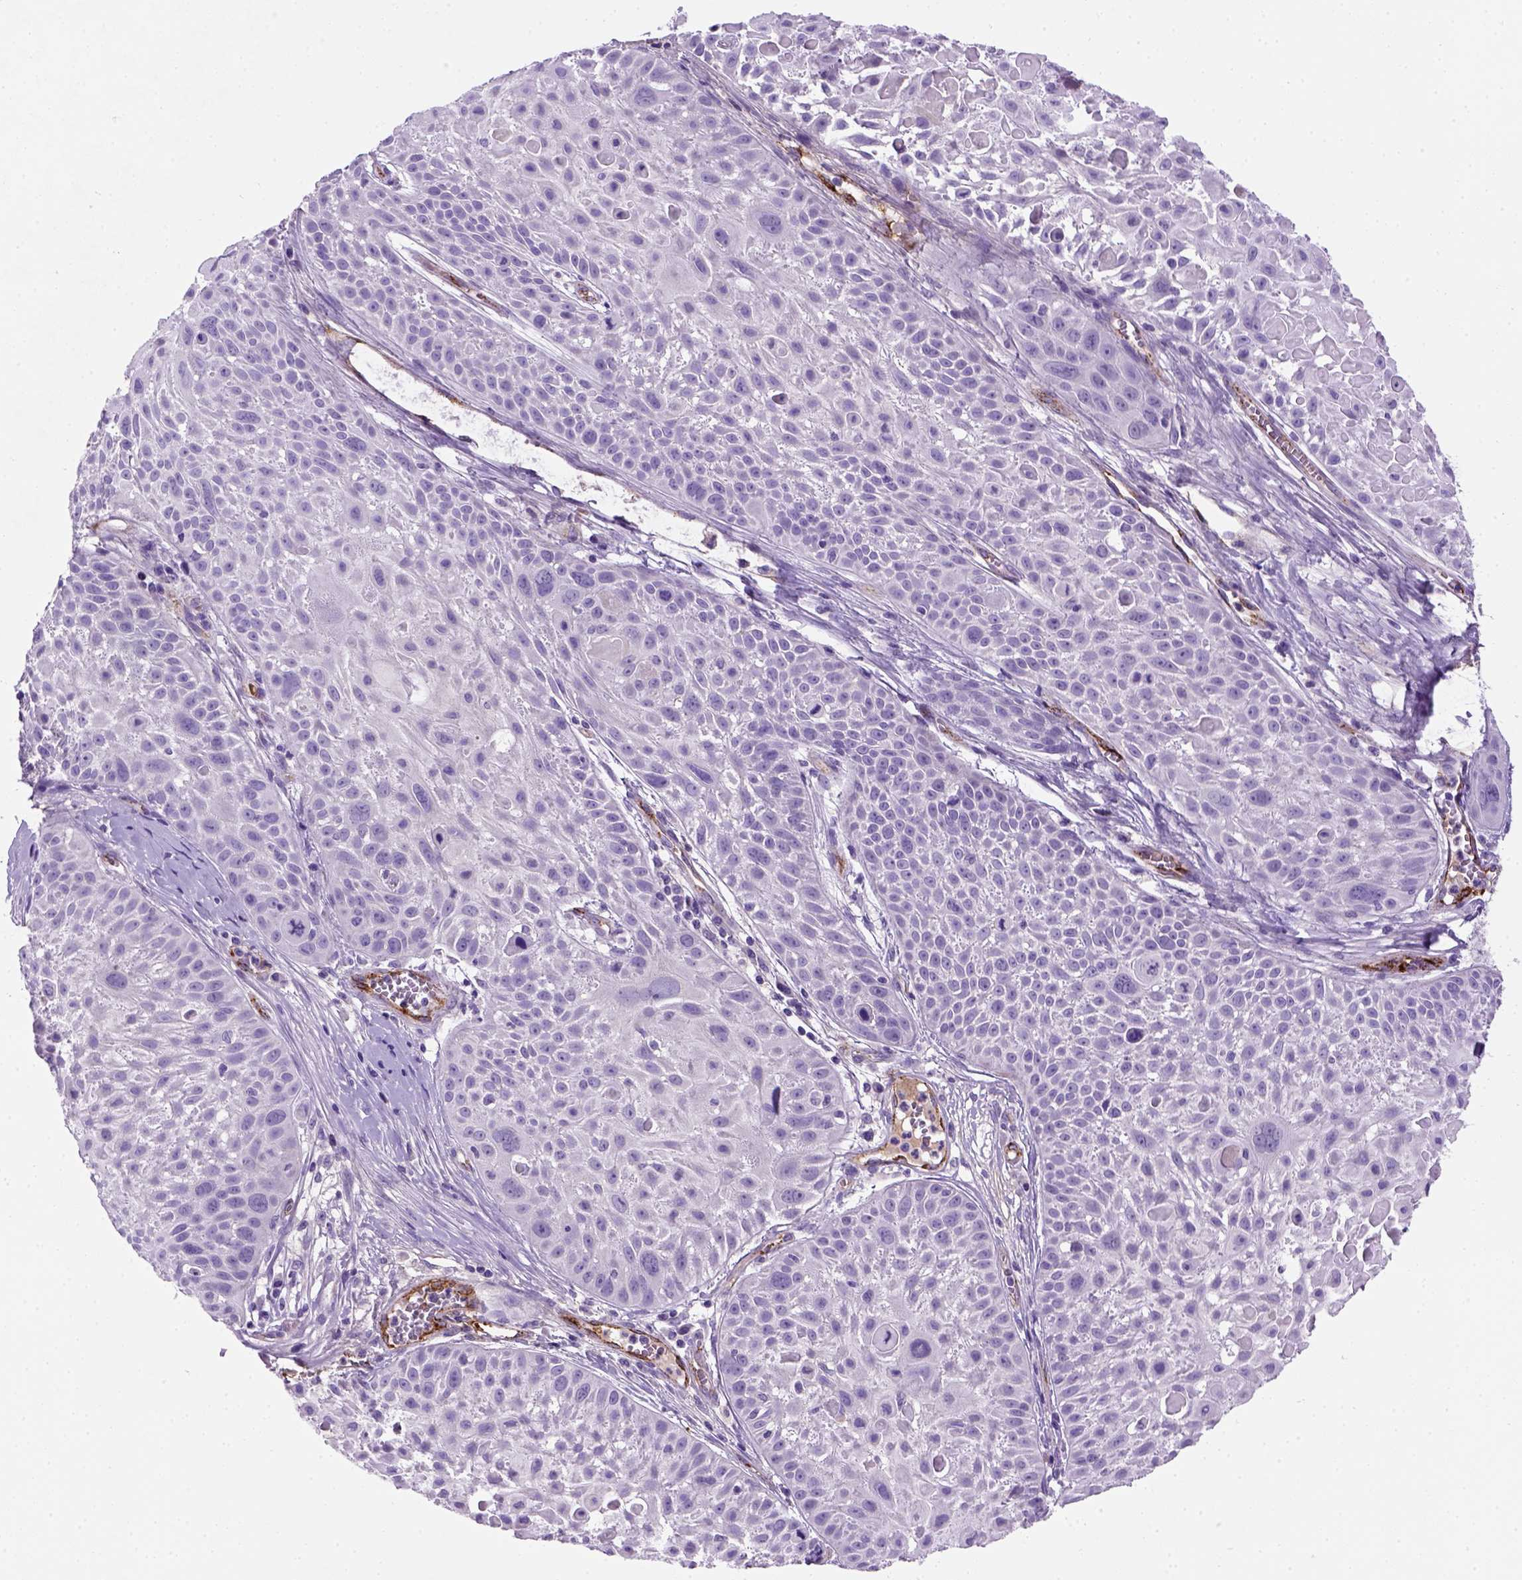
{"staining": {"intensity": "negative", "quantity": "none", "location": "none"}, "tissue": "skin cancer", "cell_type": "Tumor cells", "image_type": "cancer", "snomed": [{"axis": "morphology", "description": "Squamous cell carcinoma, NOS"}, {"axis": "topography", "description": "Skin"}, {"axis": "topography", "description": "Anal"}], "caption": "Skin cancer was stained to show a protein in brown. There is no significant staining in tumor cells.", "gene": "VWF", "patient": {"sex": "female", "age": 75}}